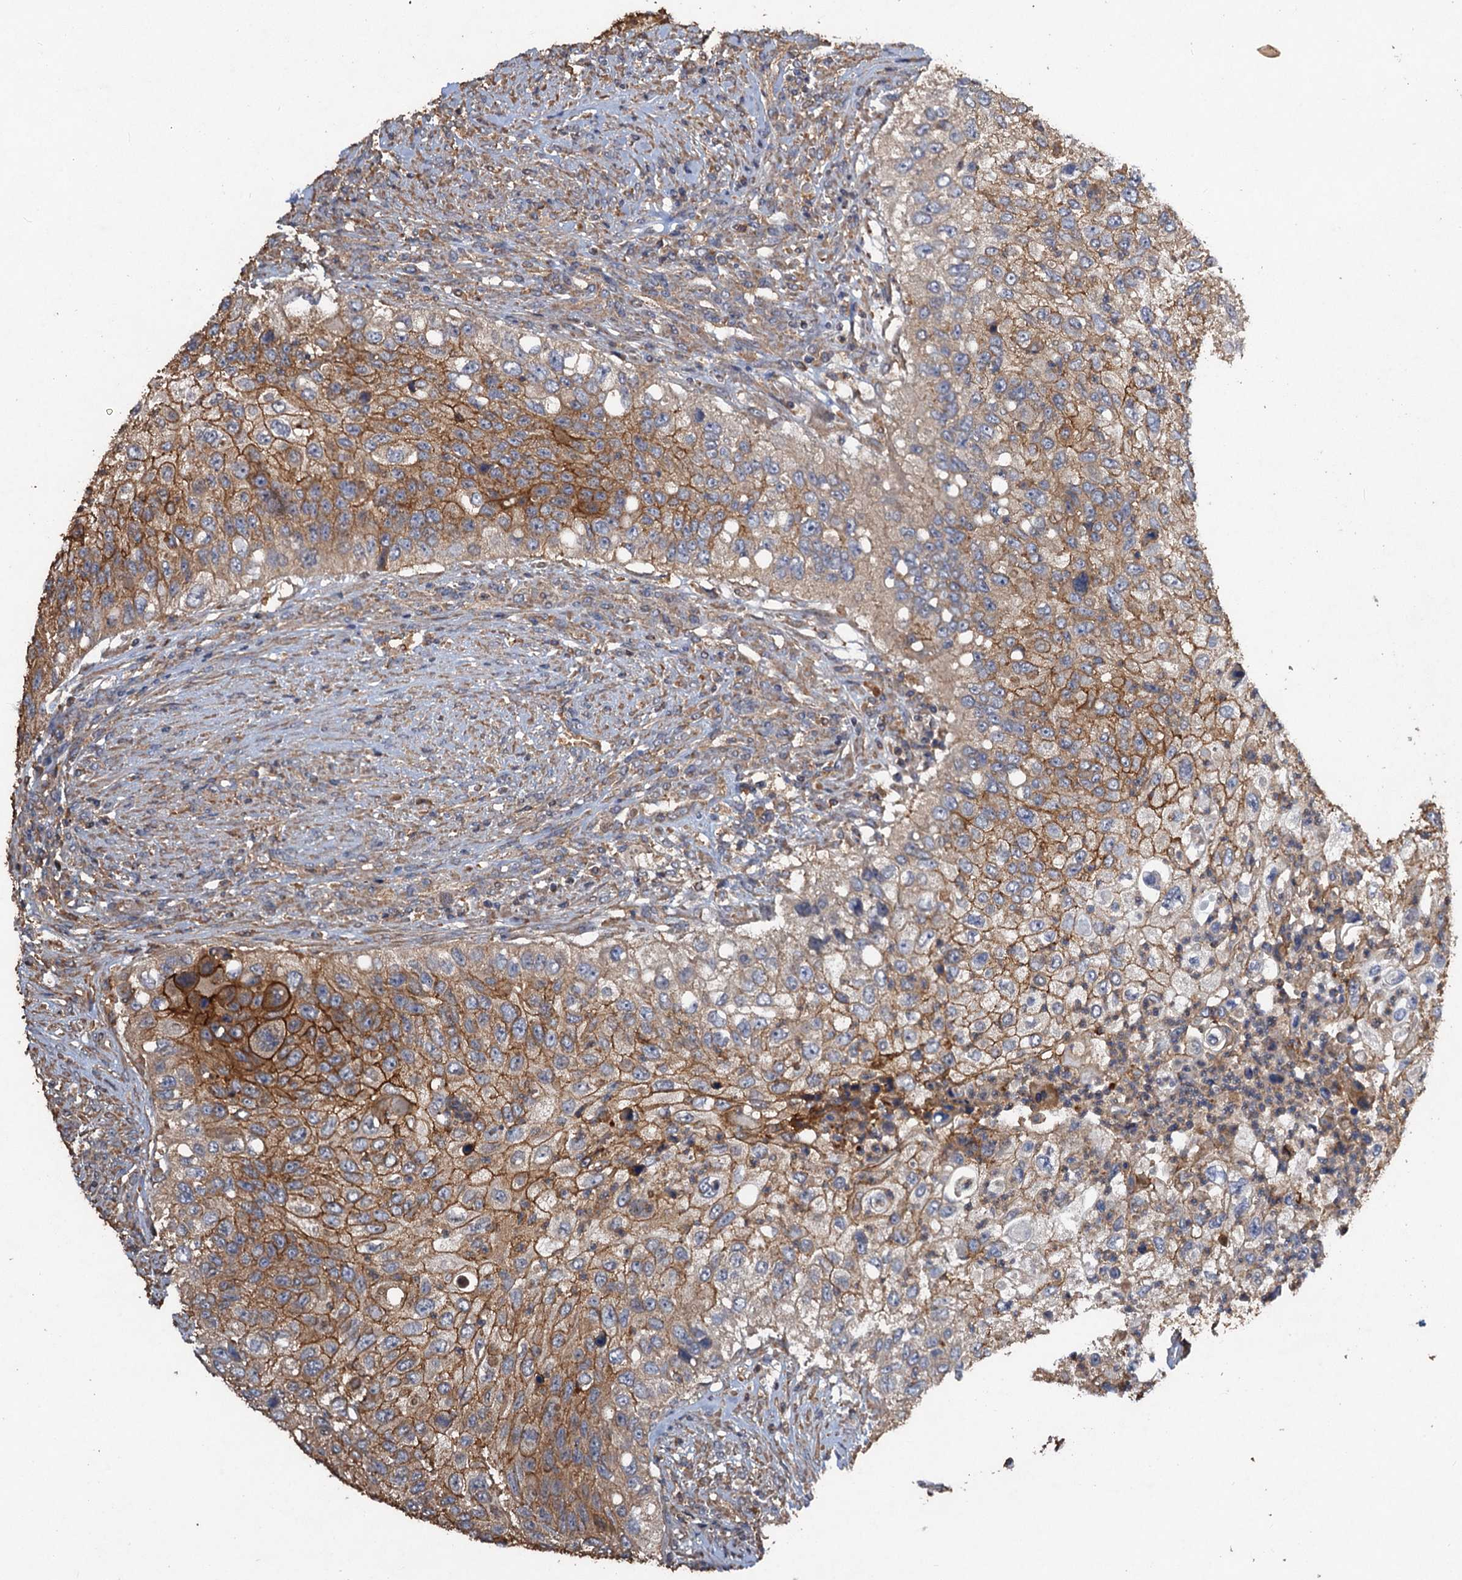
{"staining": {"intensity": "moderate", "quantity": ">75%", "location": "cytoplasmic/membranous"}, "tissue": "urothelial cancer", "cell_type": "Tumor cells", "image_type": "cancer", "snomed": [{"axis": "morphology", "description": "Urothelial carcinoma, High grade"}, {"axis": "topography", "description": "Urinary bladder"}], "caption": "Protein expression analysis of human urothelial cancer reveals moderate cytoplasmic/membranous staining in approximately >75% of tumor cells.", "gene": "SCUBE3", "patient": {"sex": "female", "age": 60}}